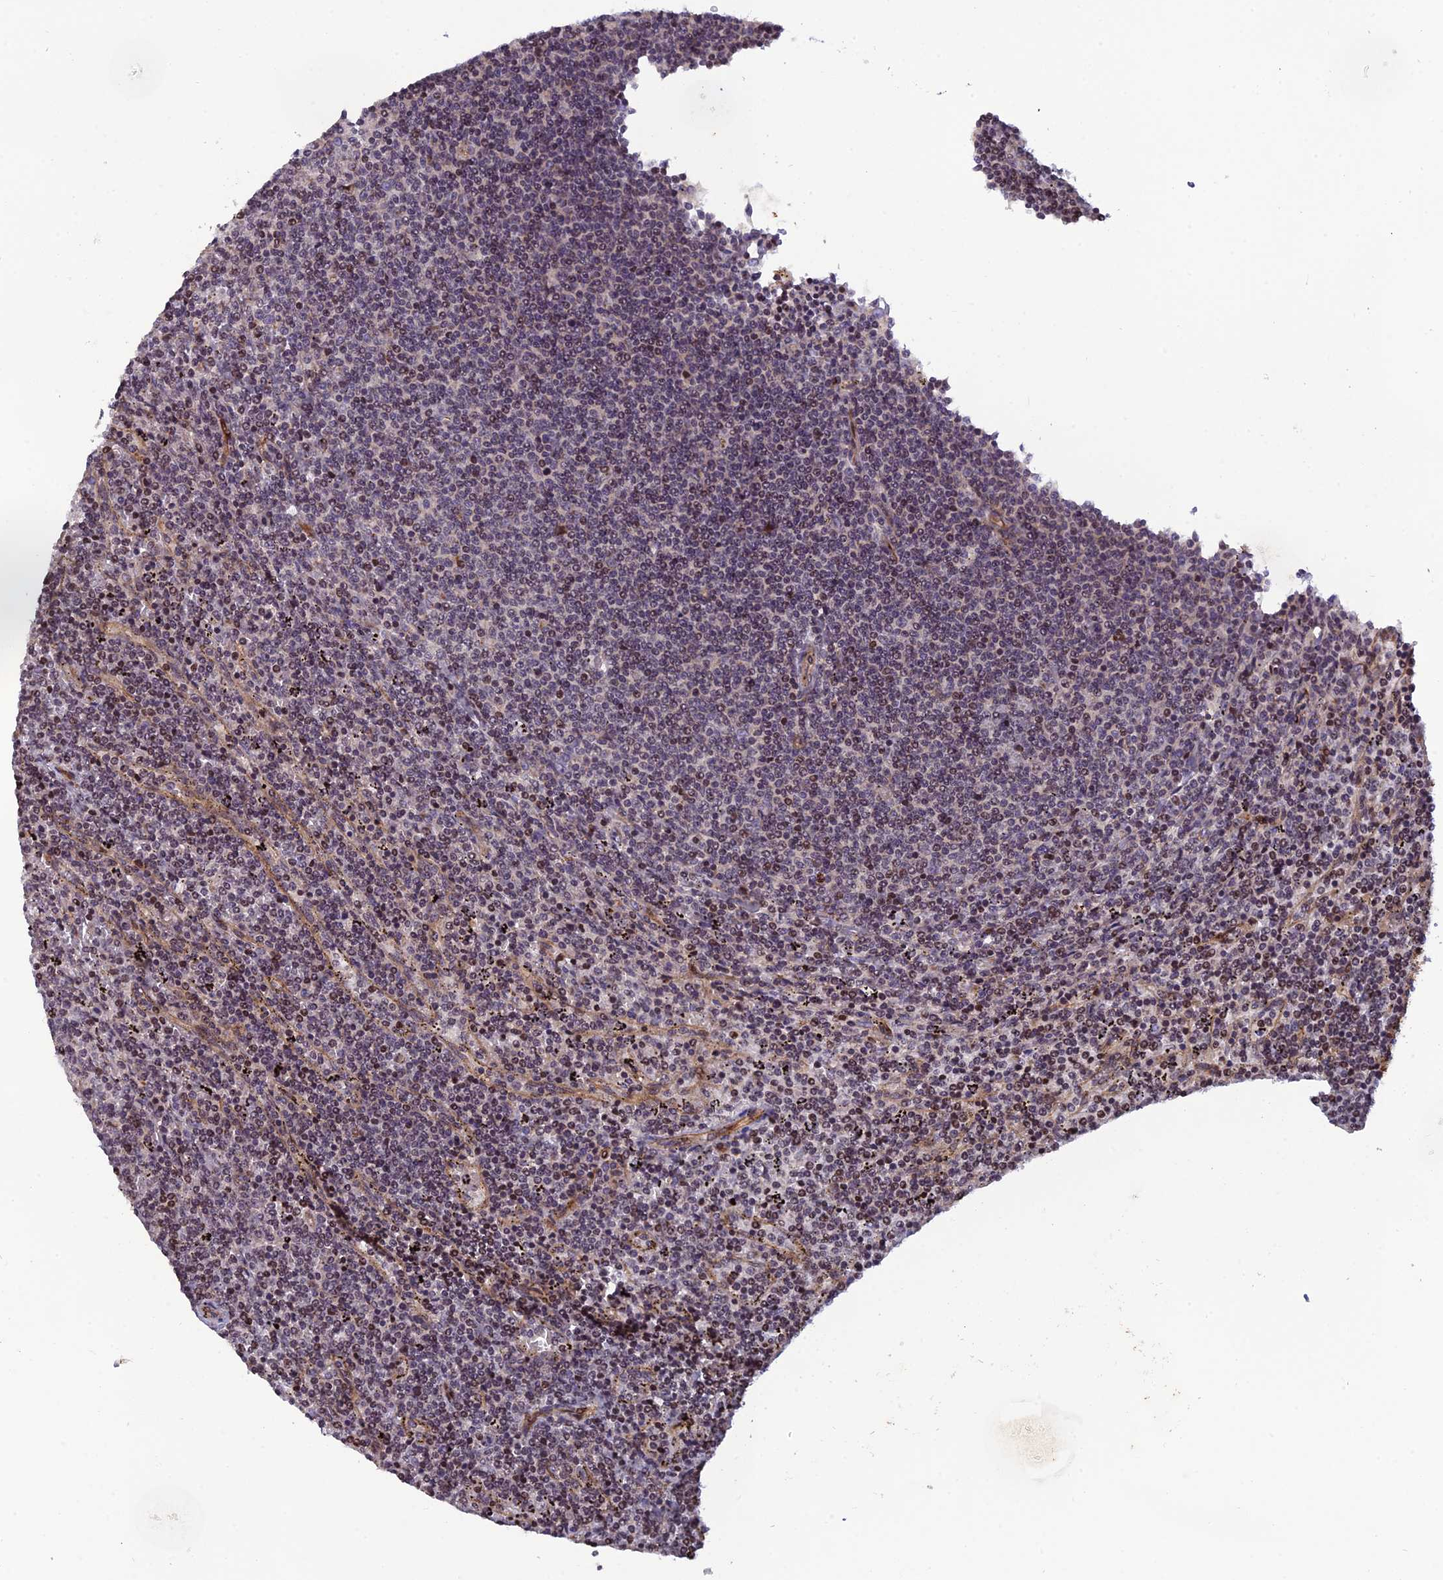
{"staining": {"intensity": "weak", "quantity": "25%-75%", "location": "nuclear"}, "tissue": "lymphoma", "cell_type": "Tumor cells", "image_type": "cancer", "snomed": [{"axis": "morphology", "description": "Malignant lymphoma, non-Hodgkin's type, Low grade"}, {"axis": "topography", "description": "Spleen"}], "caption": "Approximately 25%-75% of tumor cells in human malignant lymphoma, non-Hodgkin's type (low-grade) demonstrate weak nuclear protein expression as visualized by brown immunohistochemical staining.", "gene": "SMIM7", "patient": {"sex": "female", "age": 50}}